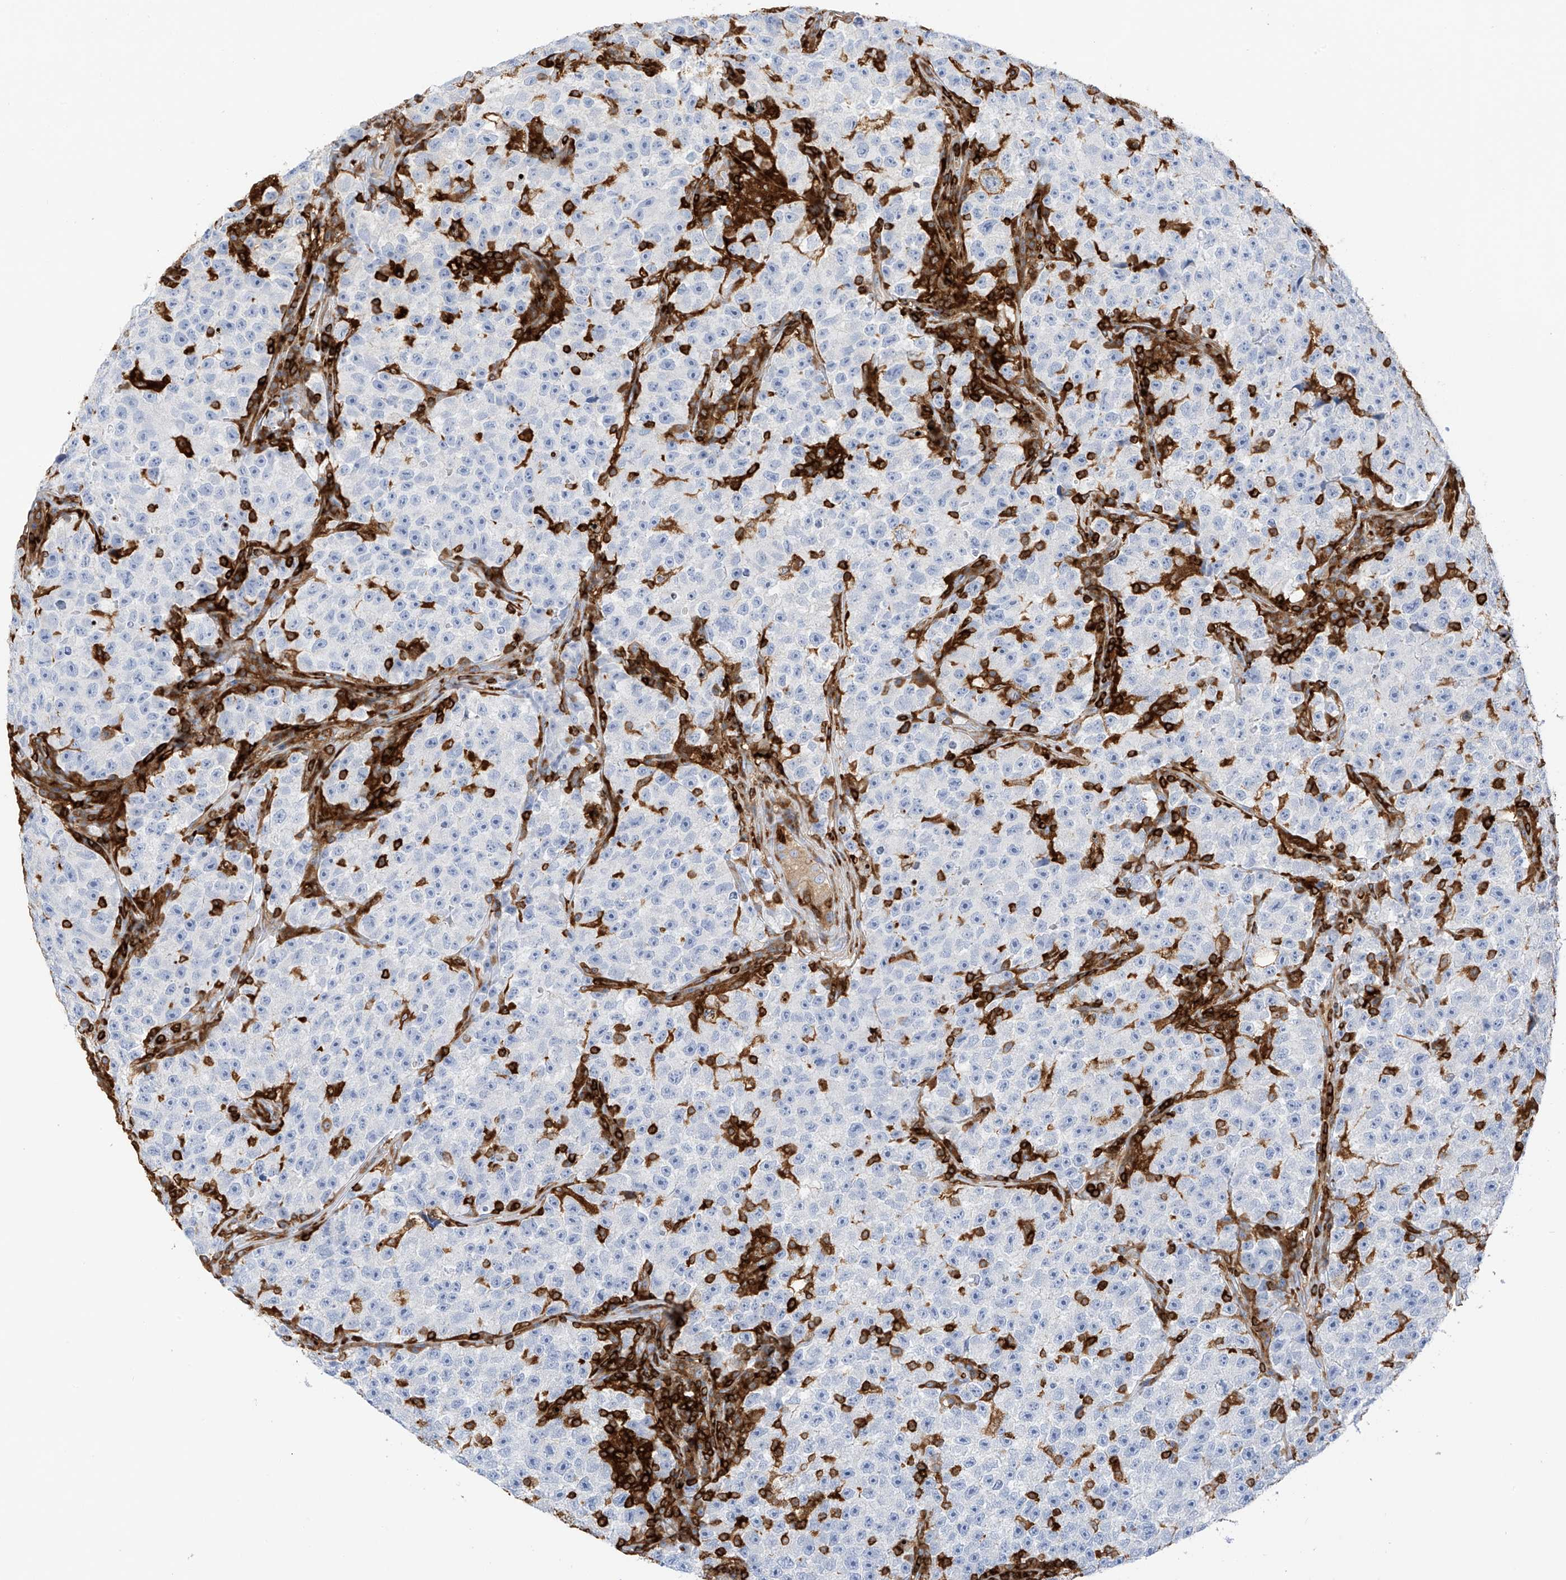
{"staining": {"intensity": "negative", "quantity": "none", "location": "none"}, "tissue": "testis cancer", "cell_type": "Tumor cells", "image_type": "cancer", "snomed": [{"axis": "morphology", "description": "Seminoma, NOS"}, {"axis": "topography", "description": "Testis"}], "caption": "Immunohistochemistry of human seminoma (testis) exhibits no staining in tumor cells. Nuclei are stained in blue.", "gene": "ARHGAP25", "patient": {"sex": "male", "age": 22}}